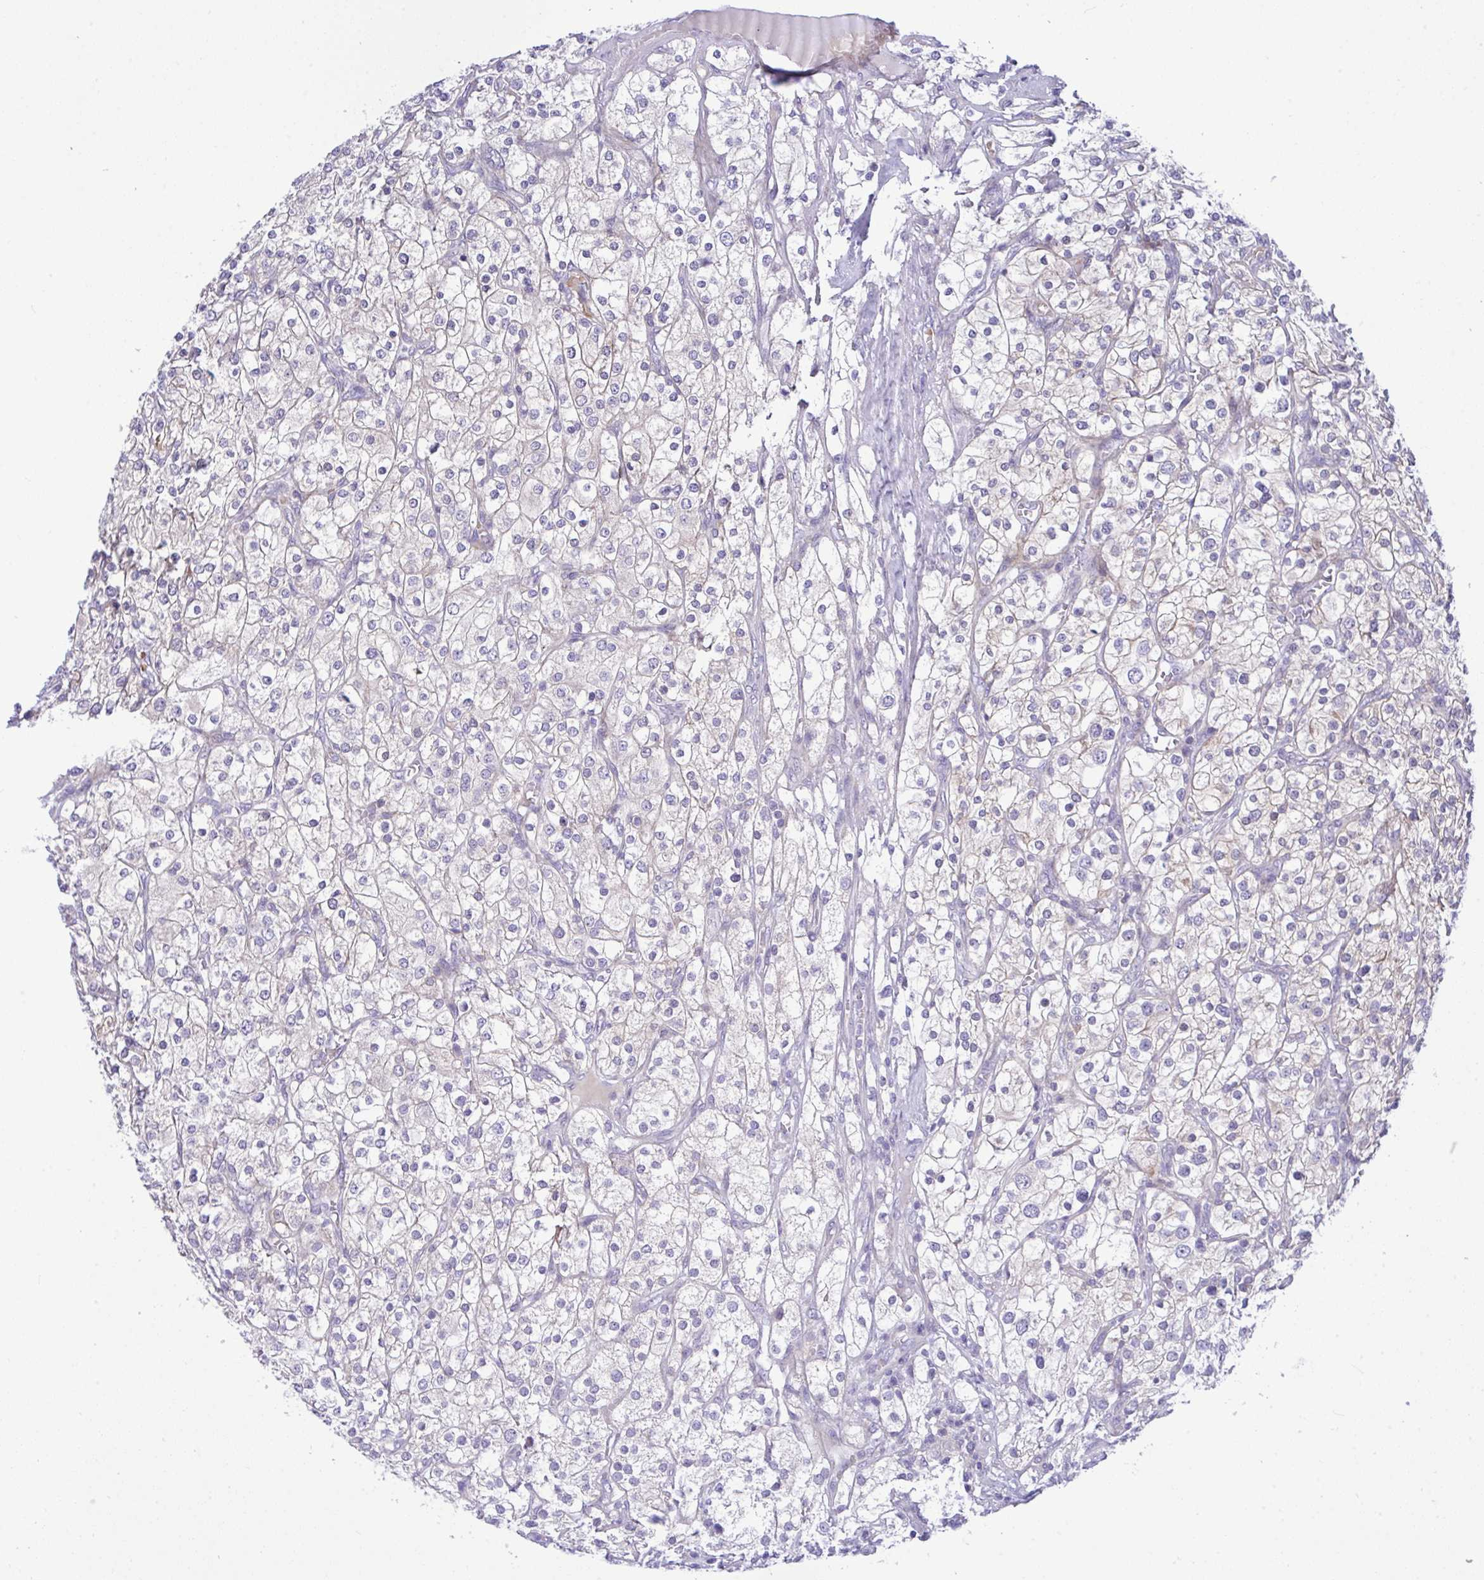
{"staining": {"intensity": "negative", "quantity": "none", "location": "none"}, "tissue": "renal cancer", "cell_type": "Tumor cells", "image_type": "cancer", "snomed": [{"axis": "morphology", "description": "Adenocarcinoma, NOS"}, {"axis": "topography", "description": "Kidney"}], "caption": "This is a micrograph of IHC staining of renal cancer (adenocarcinoma), which shows no staining in tumor cells. (Brightfield microscopy of DAB (3,3'-diaminobenzidine) immunohistochemistry (IHC) at high magnification).", "gene": "WDR97", "patient": {"sex": "male", "age": 80}}